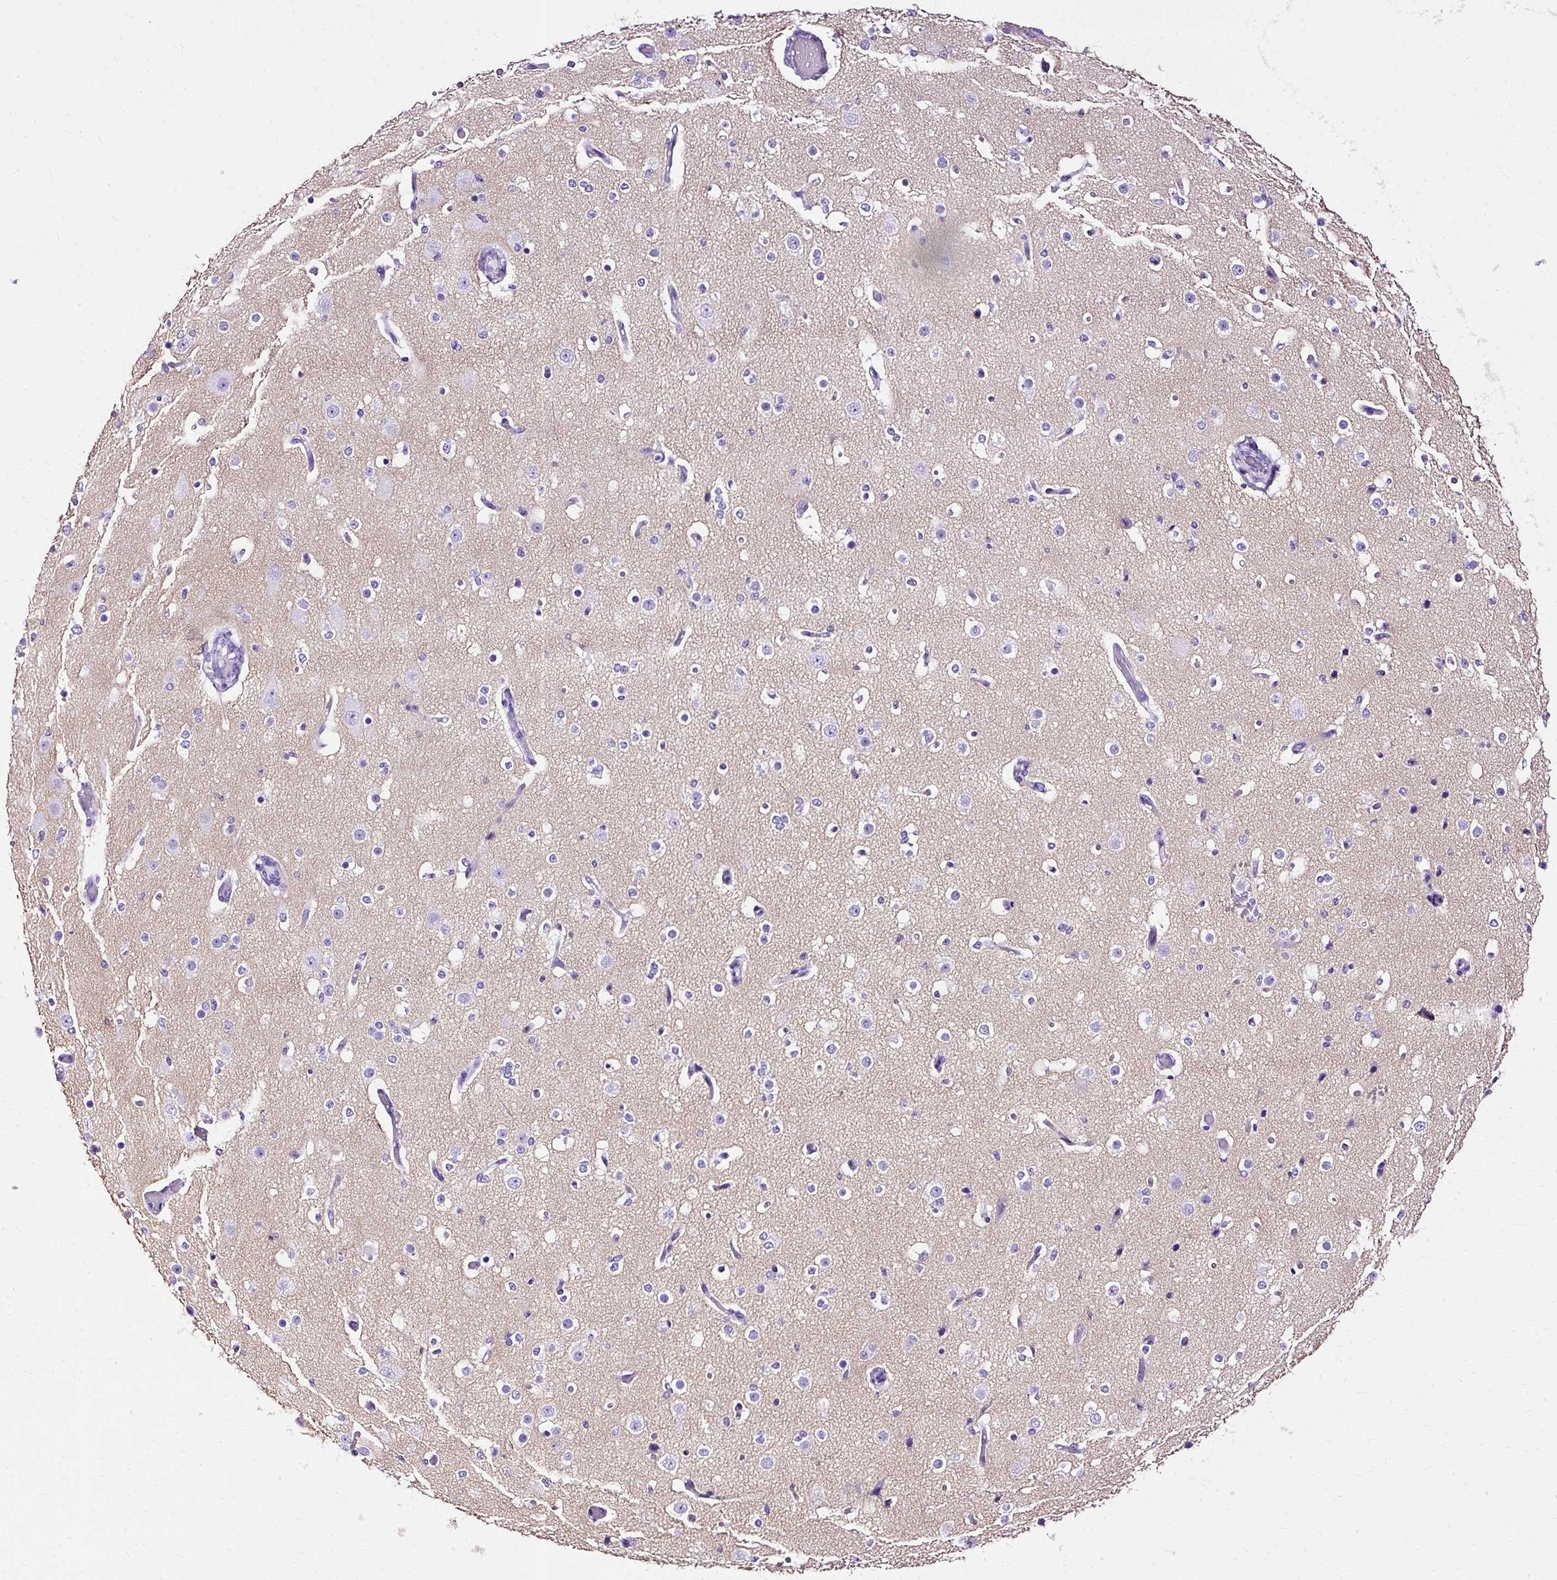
{"staining": {"intensity": "negative", "quantity": "none", "location": "none"}, "tissue": "cerebral cortex", "cell_type": "Endothelial cells", "image_type": "normal", "snomed": [{"axis": "morphology", "description": "Normal tissue, NOS"}, {"axis": "morphology", "description": "Inflammation, NOS"}, {"axis": "topography", "description": "Cerebral cortex"}], "caption": "The immunohistochemistry image has no significant staining in endothelial cells of cerebral cortex.", "gene": "SLC8A2", "patient": {"sex": "male", "age": 6}}